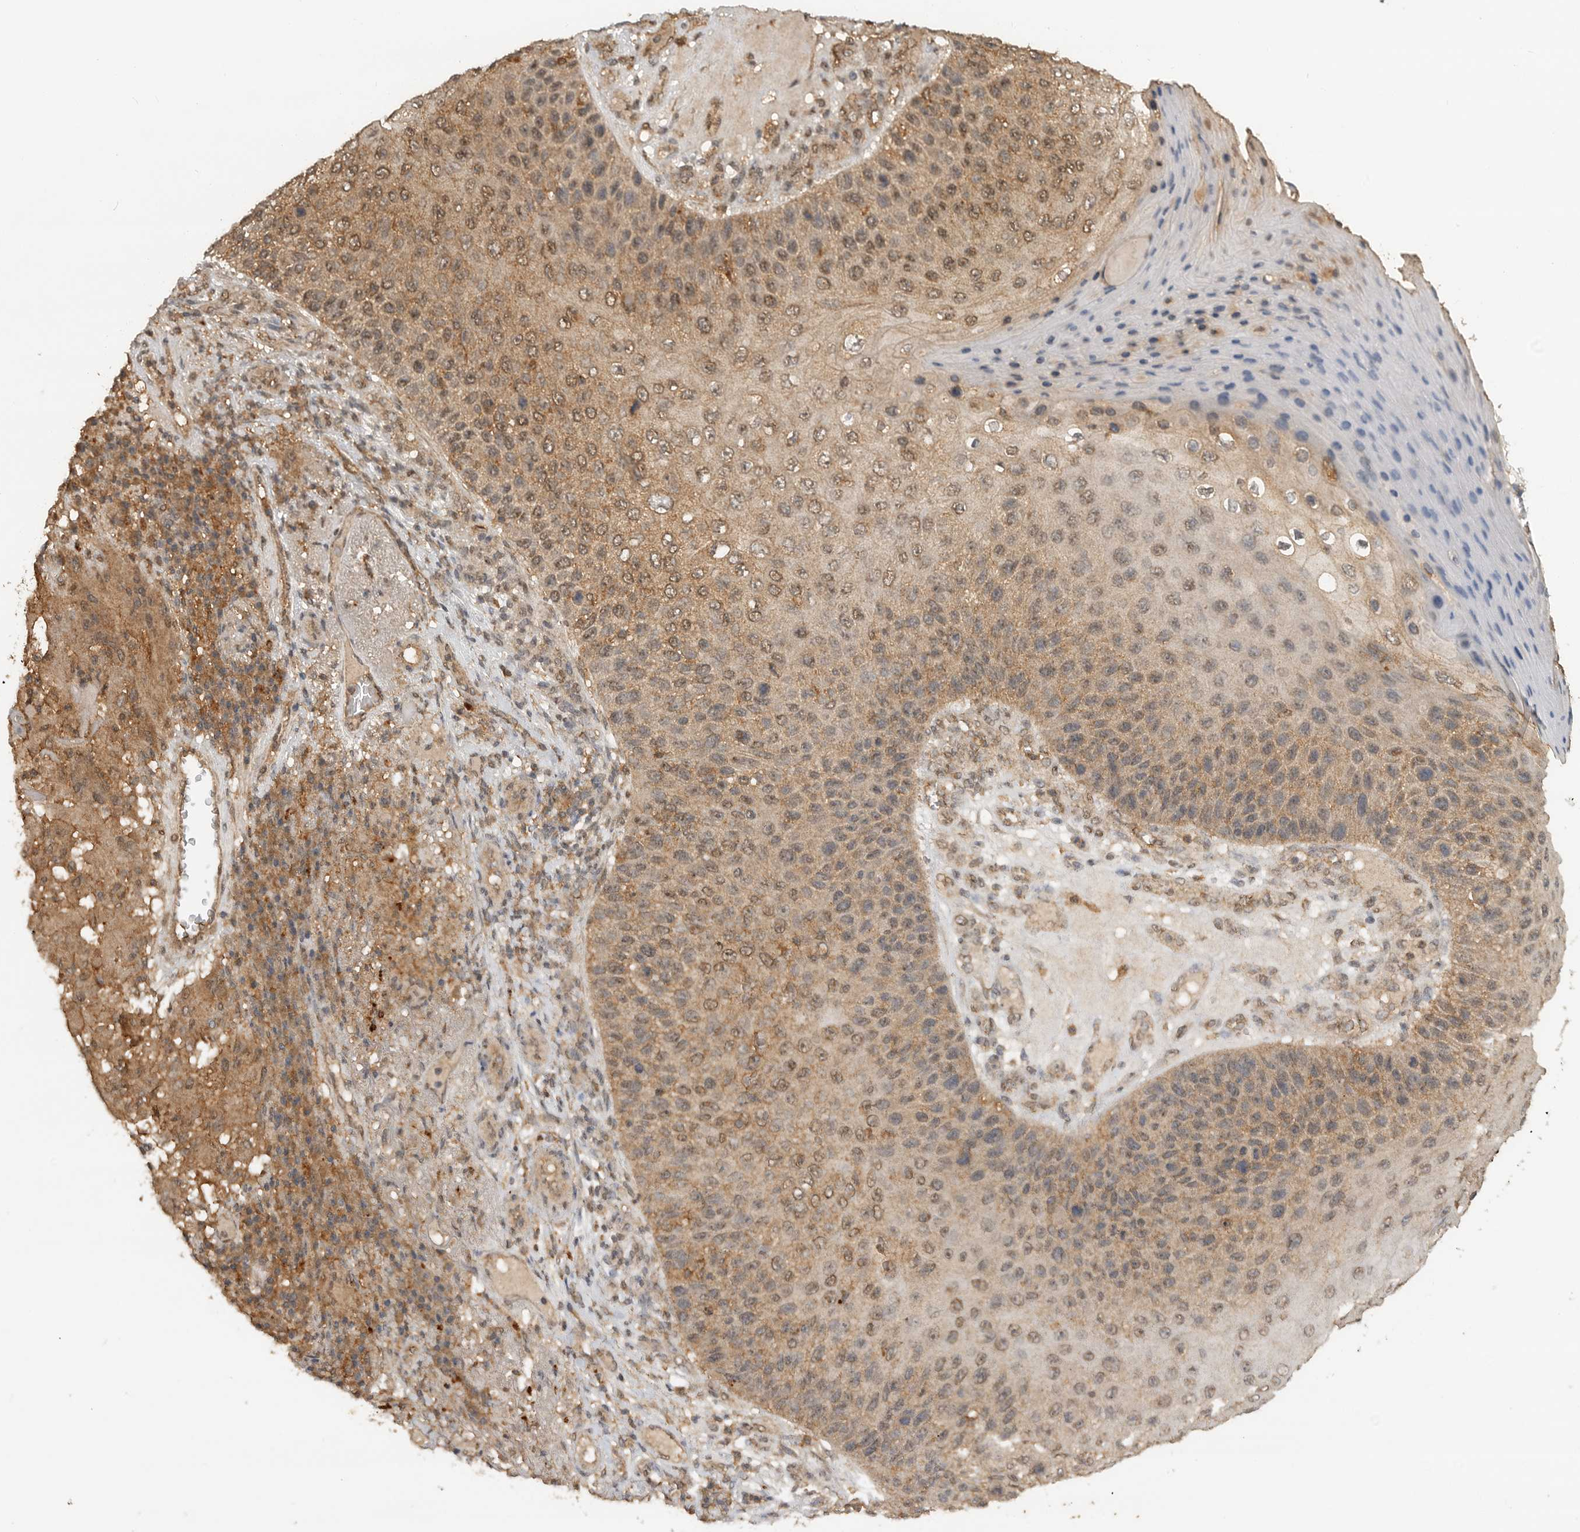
{"staining": {"intensity": "moderate", "quantity": "25%-75%", "location": "cytoplasmic/membranous,nuclear"}, "tissue": "skin cancer", "cell_type": "Tumor cells", "image_type": "cancer", "snomed": [{"axis": "morphology", "description": "Squamous cell carcinoma, NOS"}, {"axis": "topography", "description": "Skin"}], "caption": "About 25%-75% of tumor cells in skin cancer (squamous cell carcinoma) demonstrate moderate cytoplasmic/membranous and nuclear protein positivity as visualized by brown immunohistochemical staining.", "gene": "ICOSLG", "patient": {"sex": "female", "age": 88}}